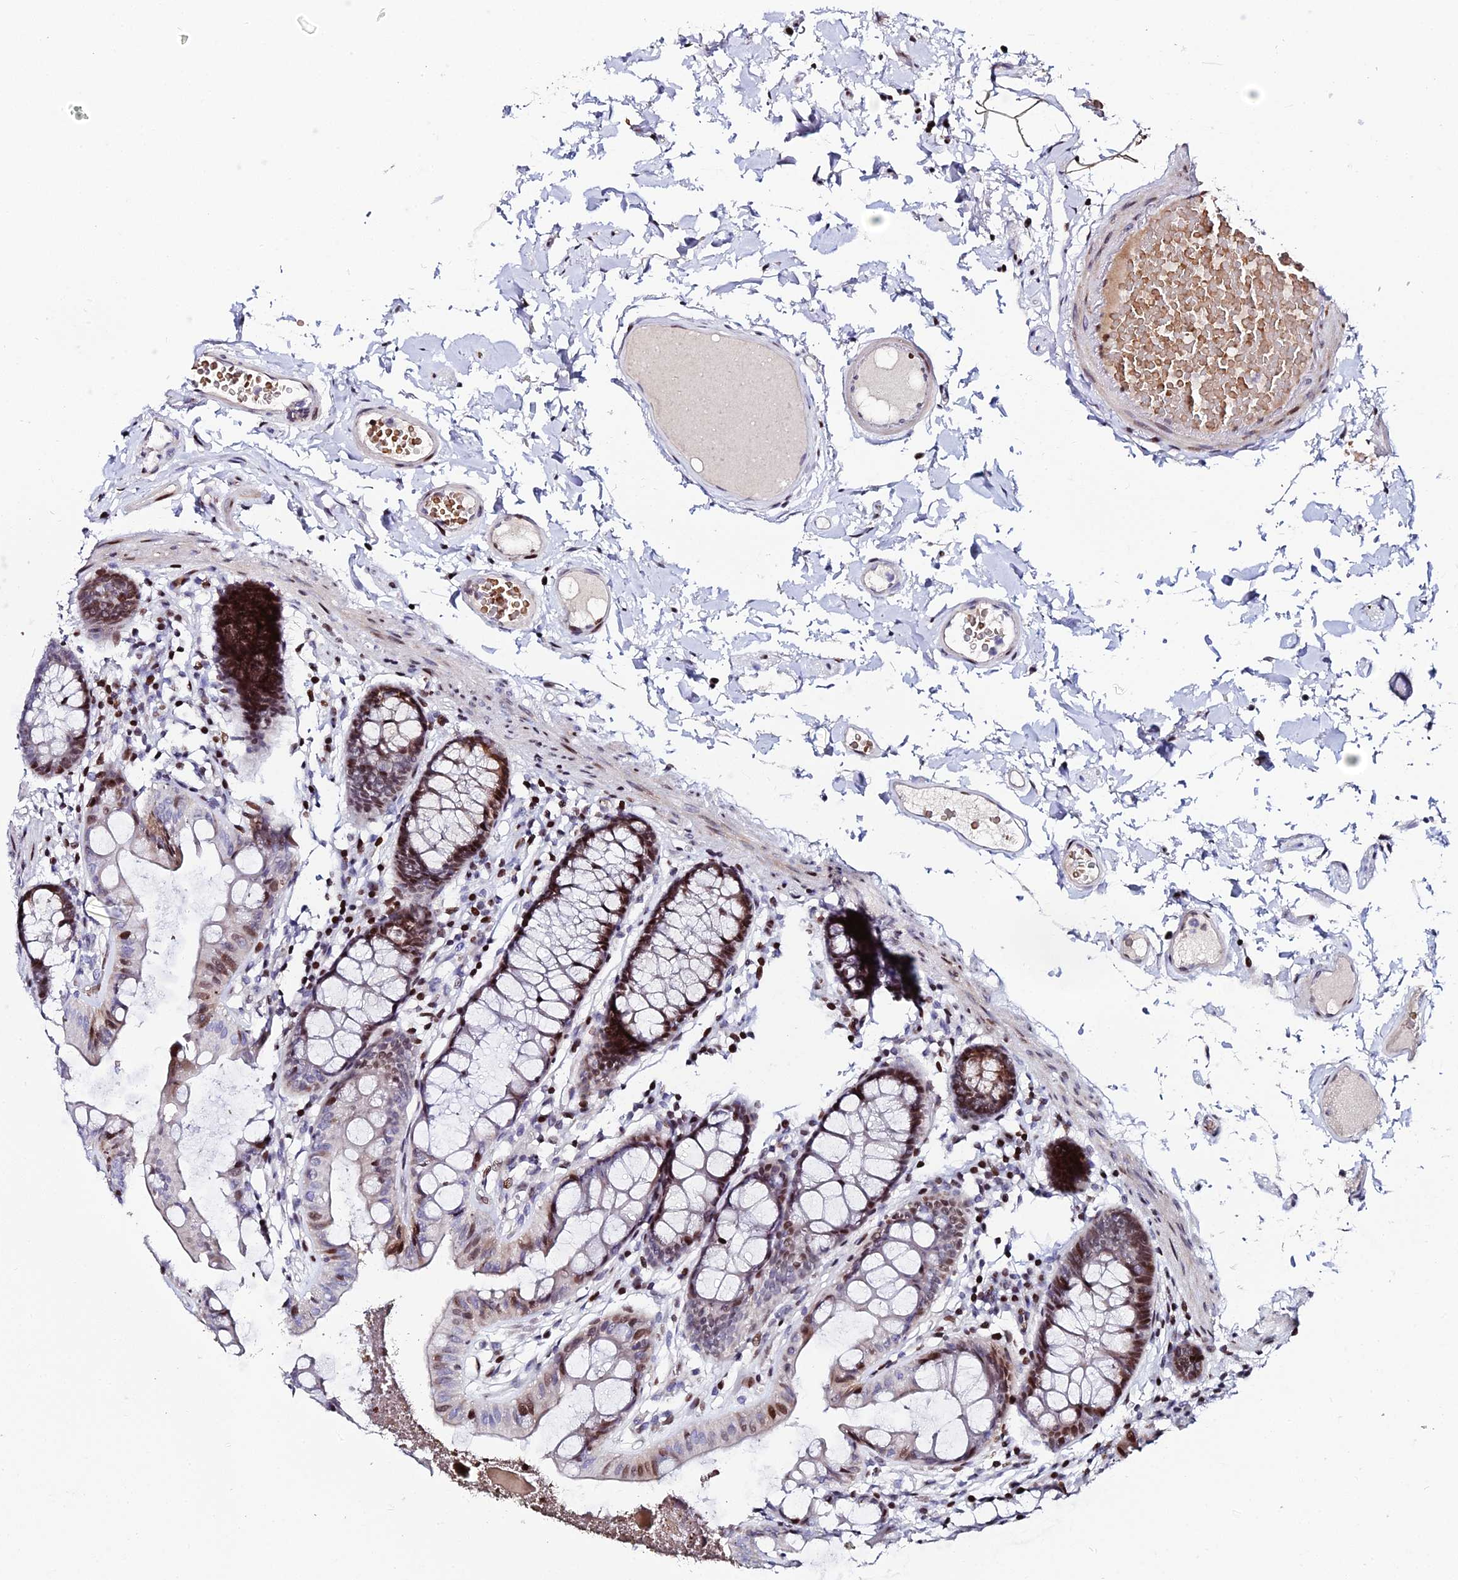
{"staining": {"intensity": "strong", "quantity": ">75%", "location": "nuclear"}, "tissue": "colon", "cell_type": "Endothelial cells", "image_type": "normal", "snomed": [{"axis": "morphology", "description": "Normal tissue, NOS"}, {"axis": "topography", "description": "Colon"}], "caption": "Brown immunohistochemical staining in benign colon exhibits strong nuclear staining in approximately >75% of endothelial cells. Nuclei are stained in blue.", "gene": "MYNN", "patient": {"sex": "male", "age": 84}}